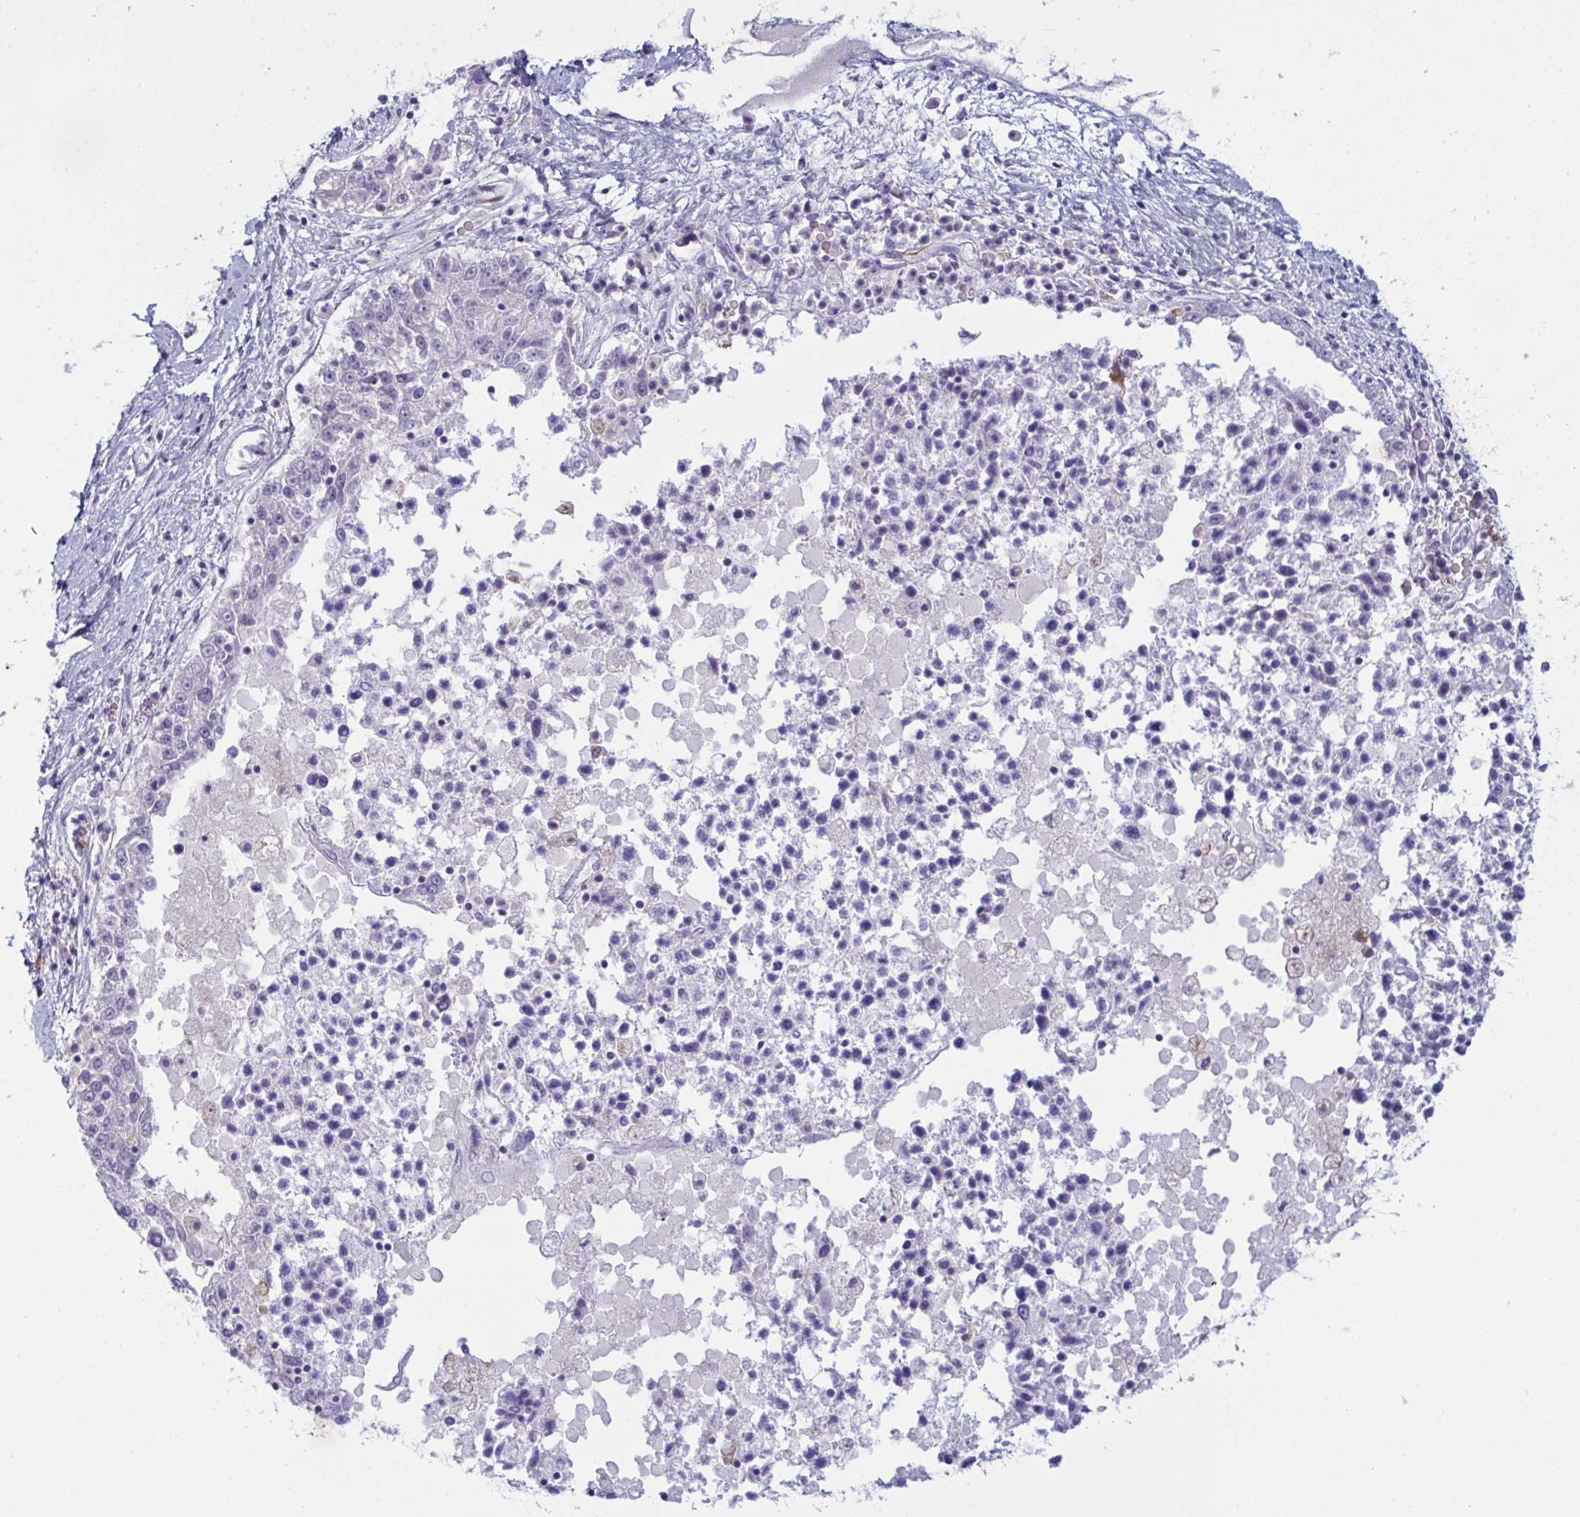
{"staining": {"intensity": "negative", "quantity": "none", "location": "none"}, "tissue": "ovarian cancer", "cell_type": "Tumor cells", "image_type": "cancer", "snomed": [{"axis": "morphology", "description": "Carcinoma, endometroid"}, {"axis": "topography", "description": "Ovary"}], "caption": "Immunohistochemistry (IHC) micrograph of ovarian cancer (endometroid carcinoma) stained for a protein (brown), which displays no expression in tumor cells. Brightfield microscopy of IHC stained with DAB (brown) and hematoxylin (blue), captured at high magnification.", "gene": "DCBLD1", "patient": {"sex": "female", "age": 62}}